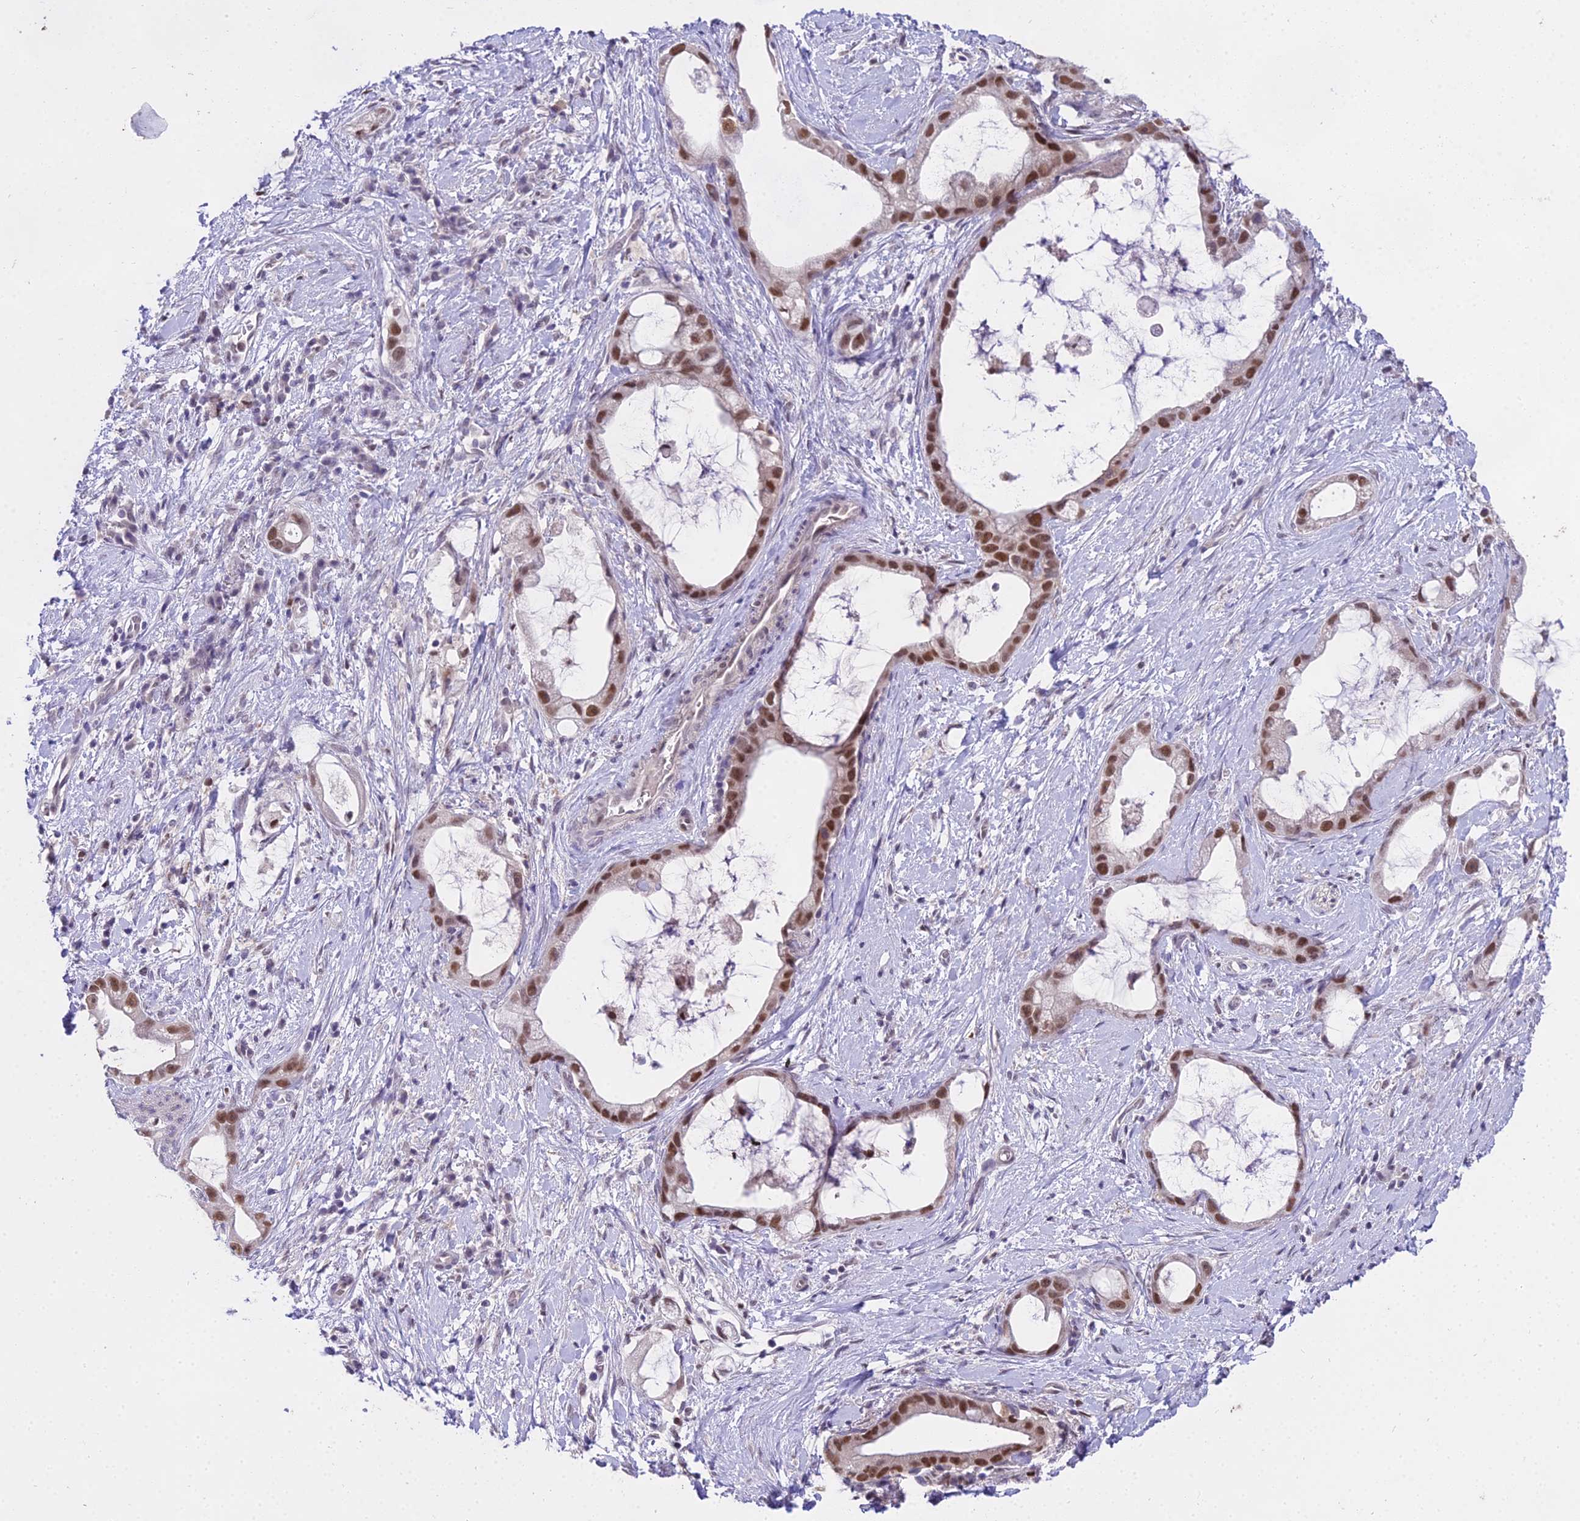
{"staining": {"intensity": "strong", "quantity": "25%-75%", "location": "nuclear"}, "tissue": "stomach cancer", "cell_type": "Tumor cells", "image_type": "cancer", "snomed": [{"axis": "morphology", "description": "Adenocarcinoma, NOS"}, {"axis": "topography", "description": "Stomach"}], "caption": "A high-resolution image shows IHC staining of stomach cancer, which shows strong nuclear staining in approximately 25%-75% of tumor cells.", "gene": "MAT2A", "patient": {"sex": "male", "age": 55}}